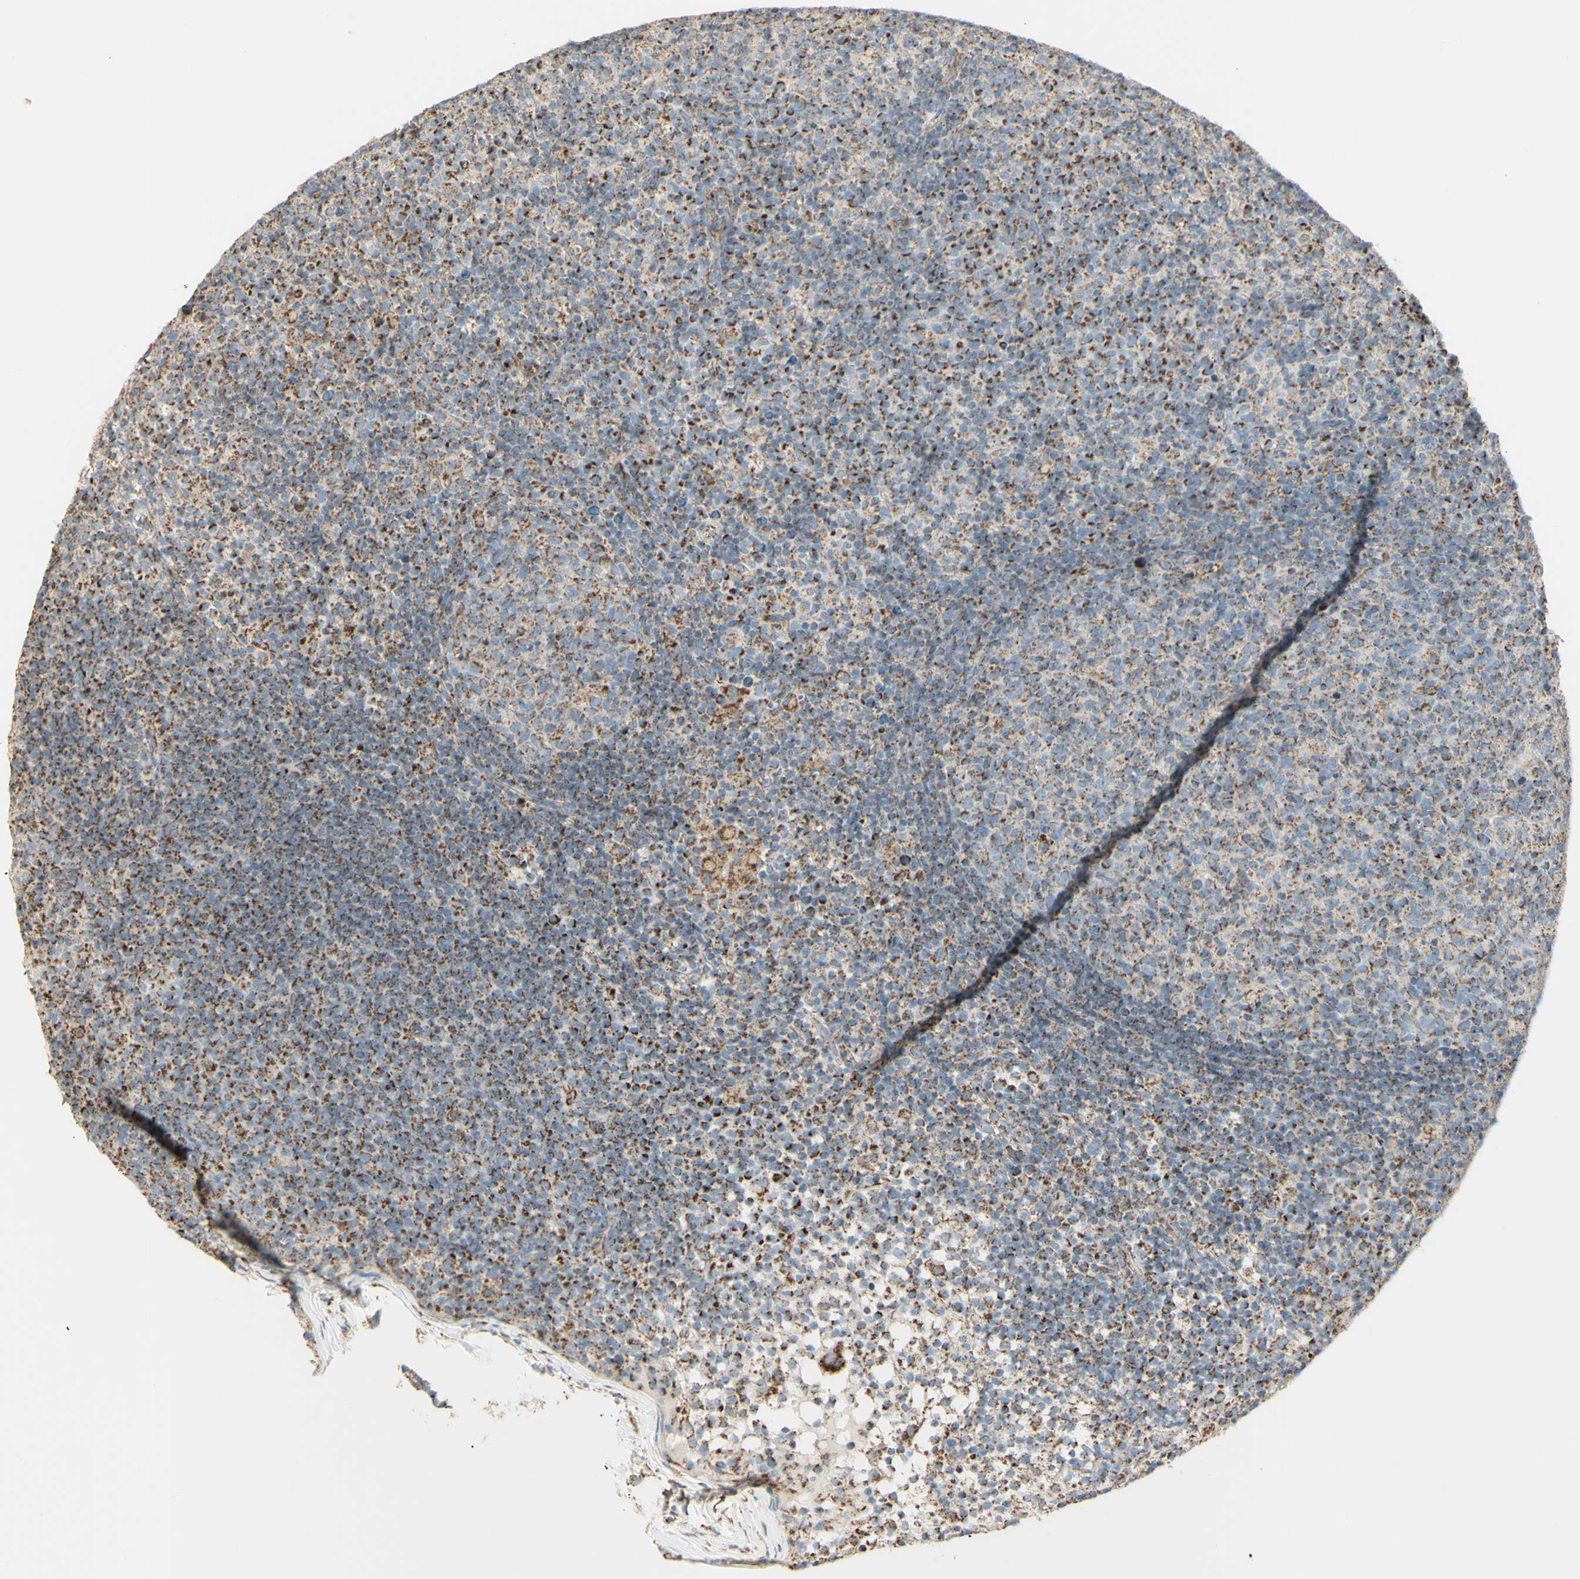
{"staining": {"intensity": "strong", "quantity": "25%-75%", "location": "cytoplasmic/membranous"}, "tissue": "lymph node", "cell_type": "Germinal center cells", "image_type": "normal", "snomed": [{"axis": "morphology", "description": "Normal tissue, NOS"}, {"axis": "morphology", "description": "Inflammation, NOS"}, {"axis": "topography", "description": "Lymph node"}], "caption": "Immunohistochemical staining of unremarkable lymph node displays strong cytoplasmic/membranous protein staining in approximately 25%-75% of germinal center cells. (IHC, brightfield microscopy, high magnification).", "gene": "LETM1", "patient": {"sex": "male", "age": 55}}